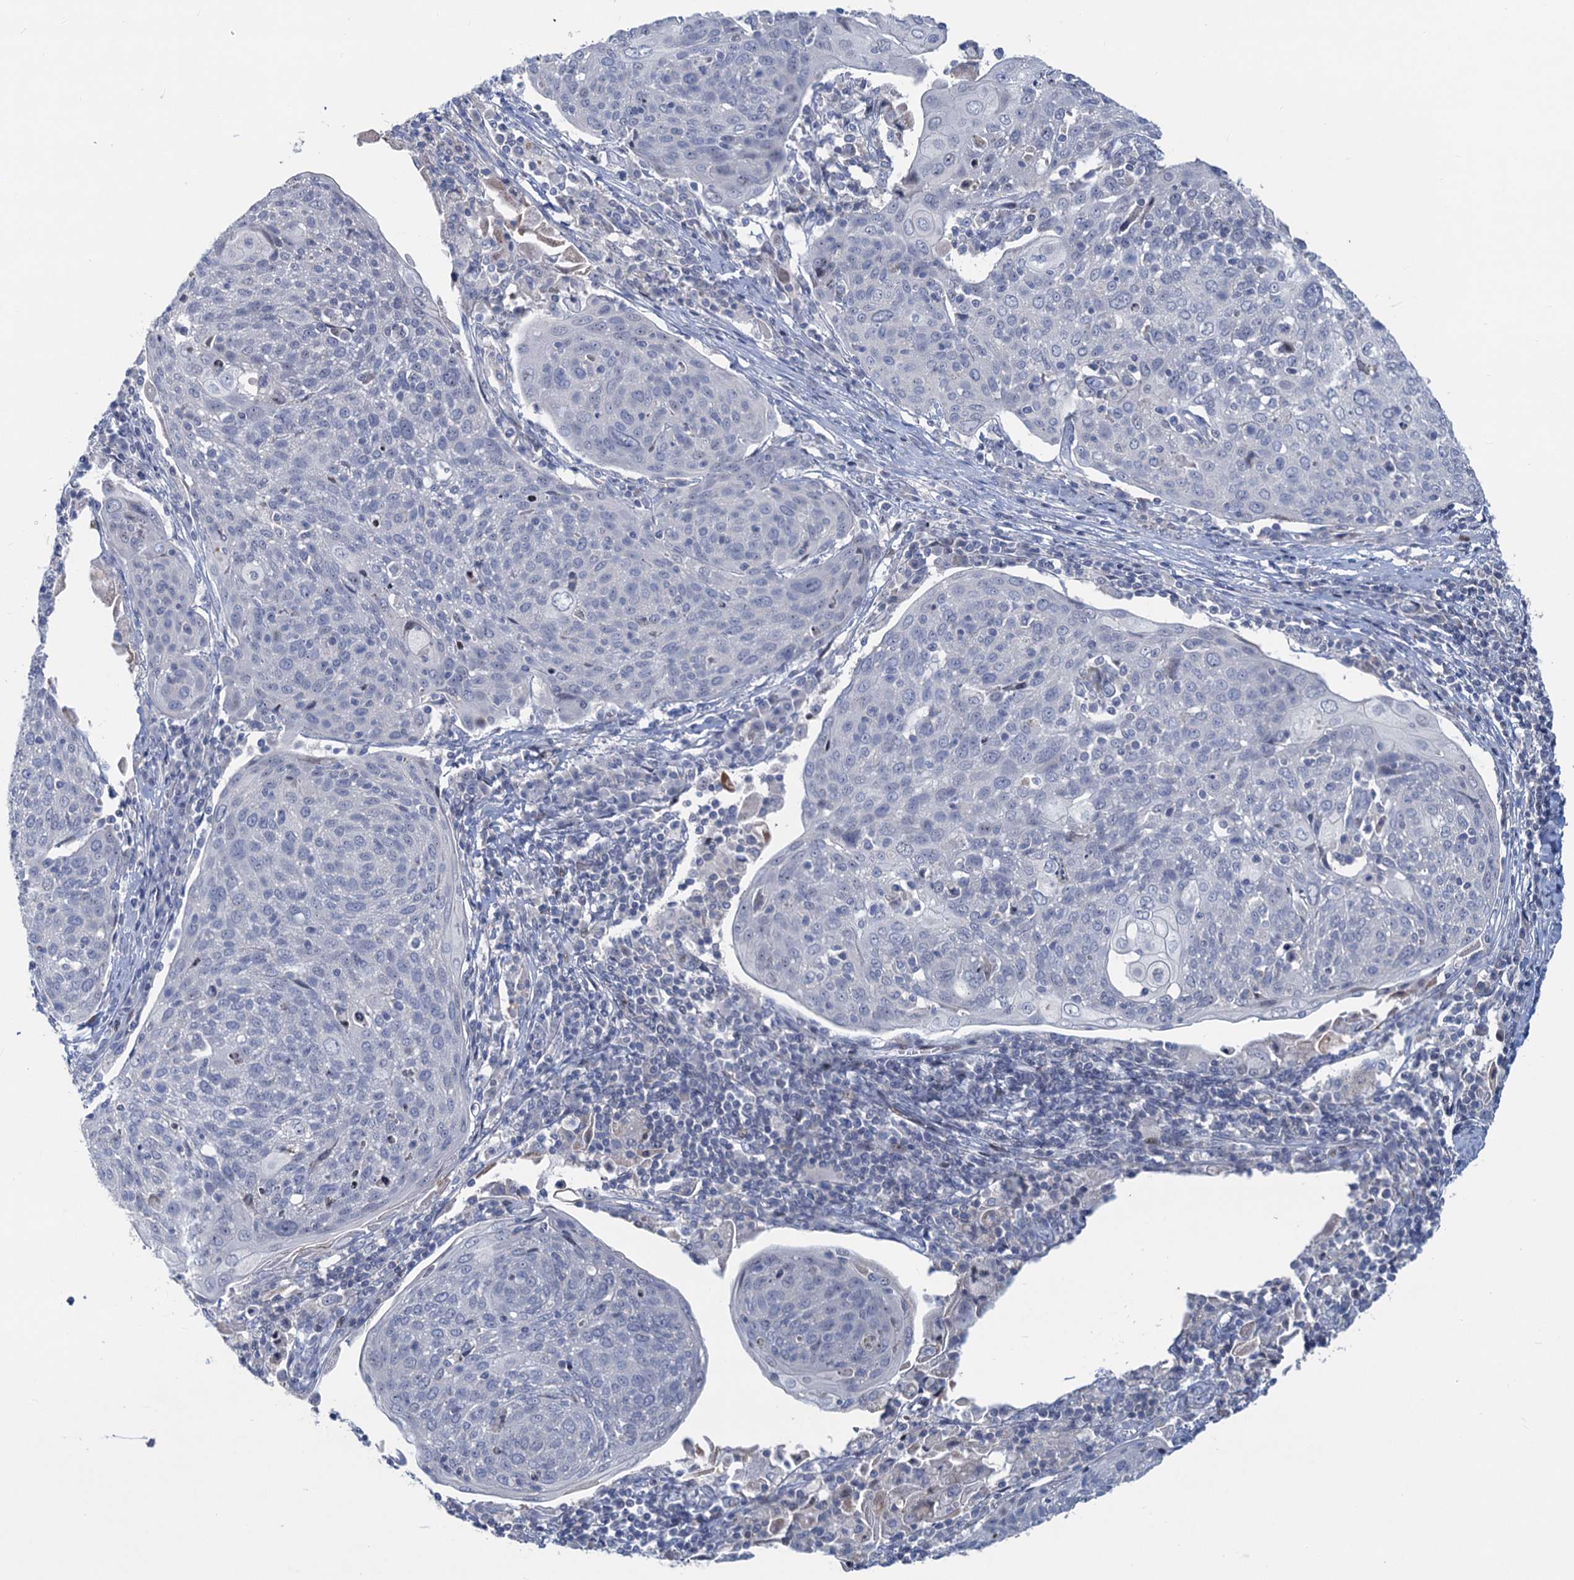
{"staining": {"intensity": "negative", "quantity": "none", "location": "none"}, "tissue": "cervical cancer", "cell_type": "Tumor cells", "image_type": "cancer", "snomed": [{"axis": "morphology", "description": "Squamous cell carcinoma, NOS"}, {"axis": "topography", "description": "Cervix"}], "caption": "Tumor cells are negative for brown protein staining in cervical cancer.", "gene": "ESYT3", "patient": {"sex": "female", "age": 67}}